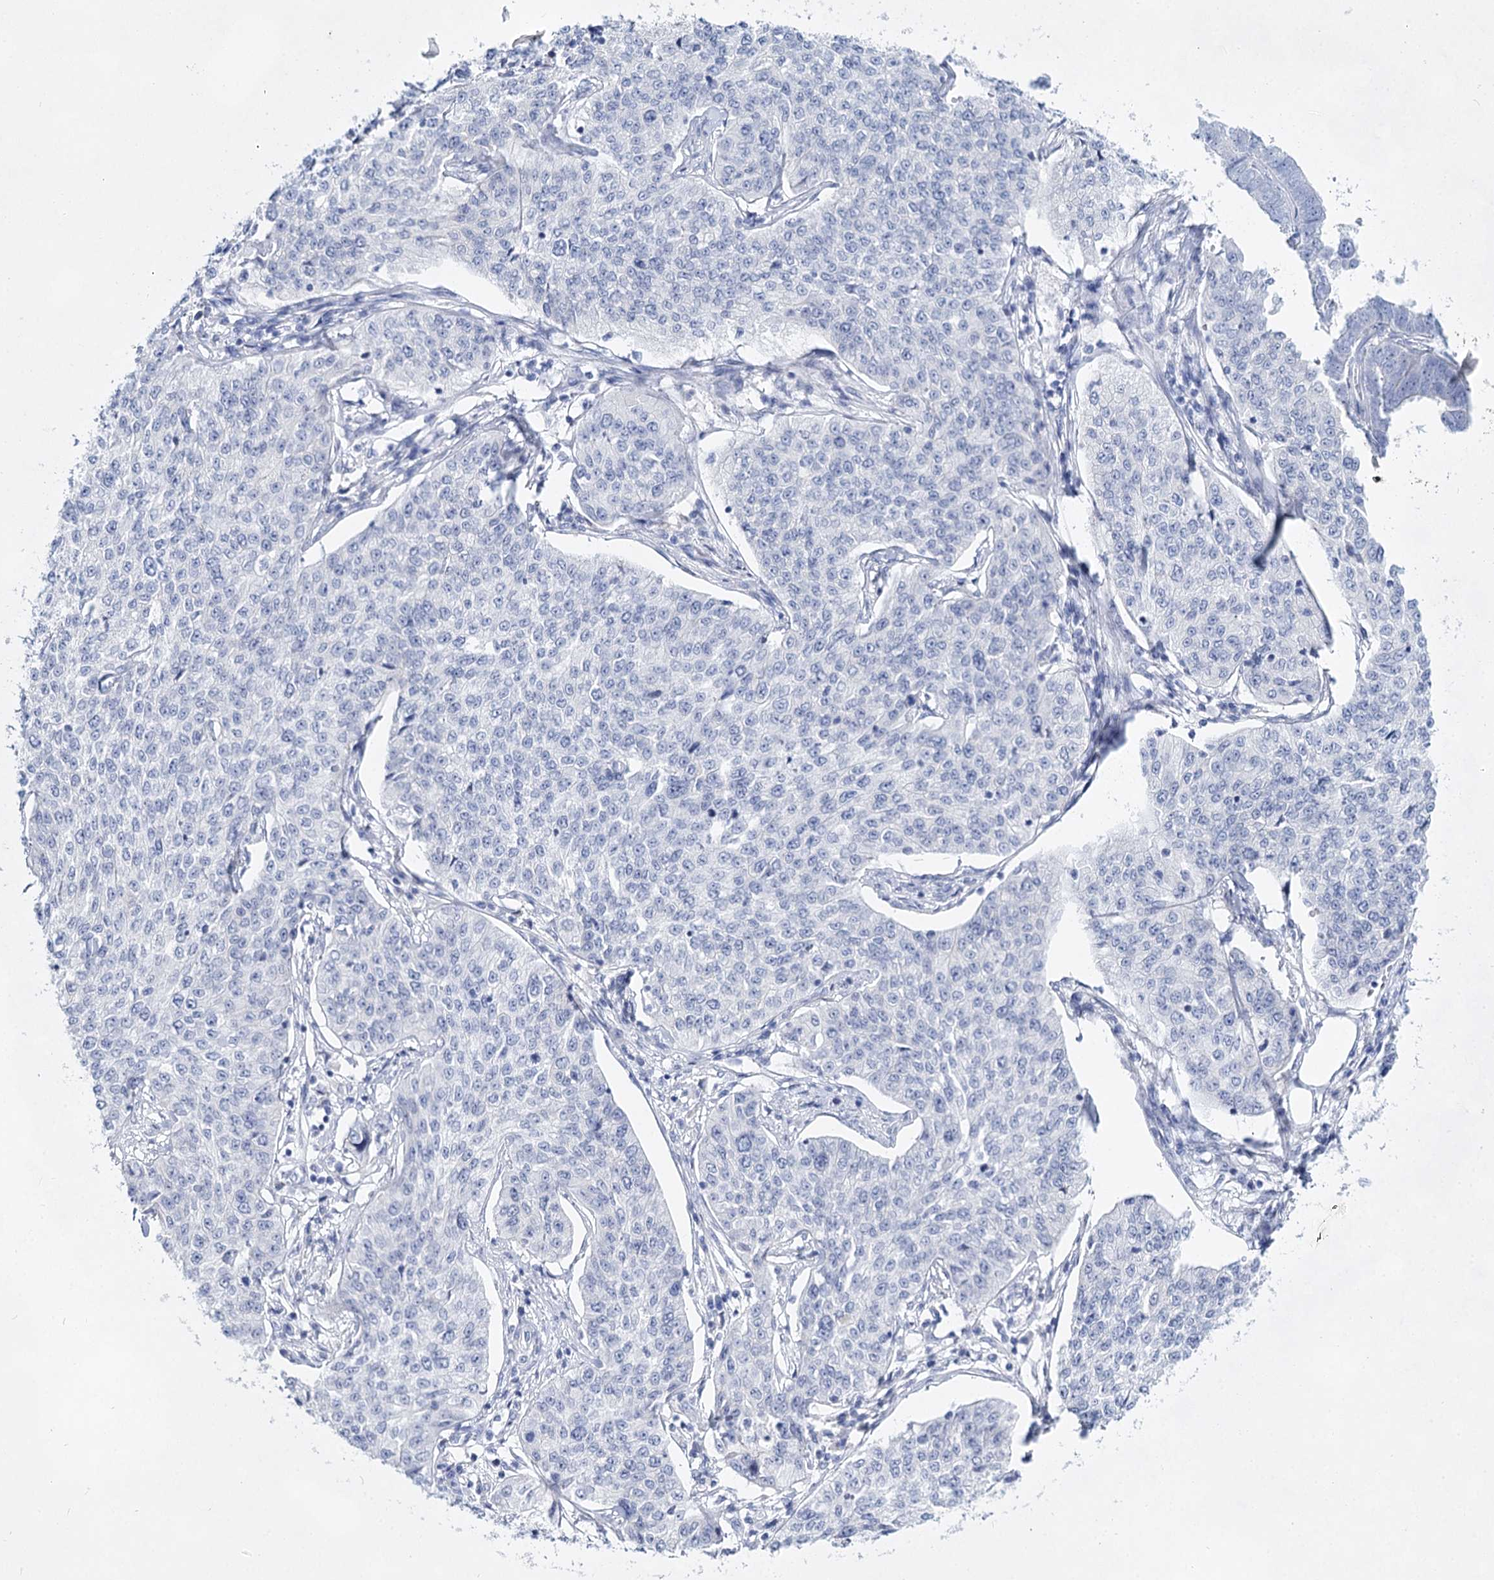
{"staining": {"intensity": "negative", "quantity": "none", "location": "none"}, "tissue": "cervical cancer", "cell_type": "Tumor cells", "image_type": "cancer", "snomed": [{"axis": "morphology", "description": "Squamous cell carcinoma, NOS"}, {"axis": "topography", "description": "Cervix"}], "caption": "Tumor cells are negative for brown protein staining in squamous cell carcinoma (cervical).", "gene": "SLC17A2", "patient": {"sex": "female", "age": 35}}